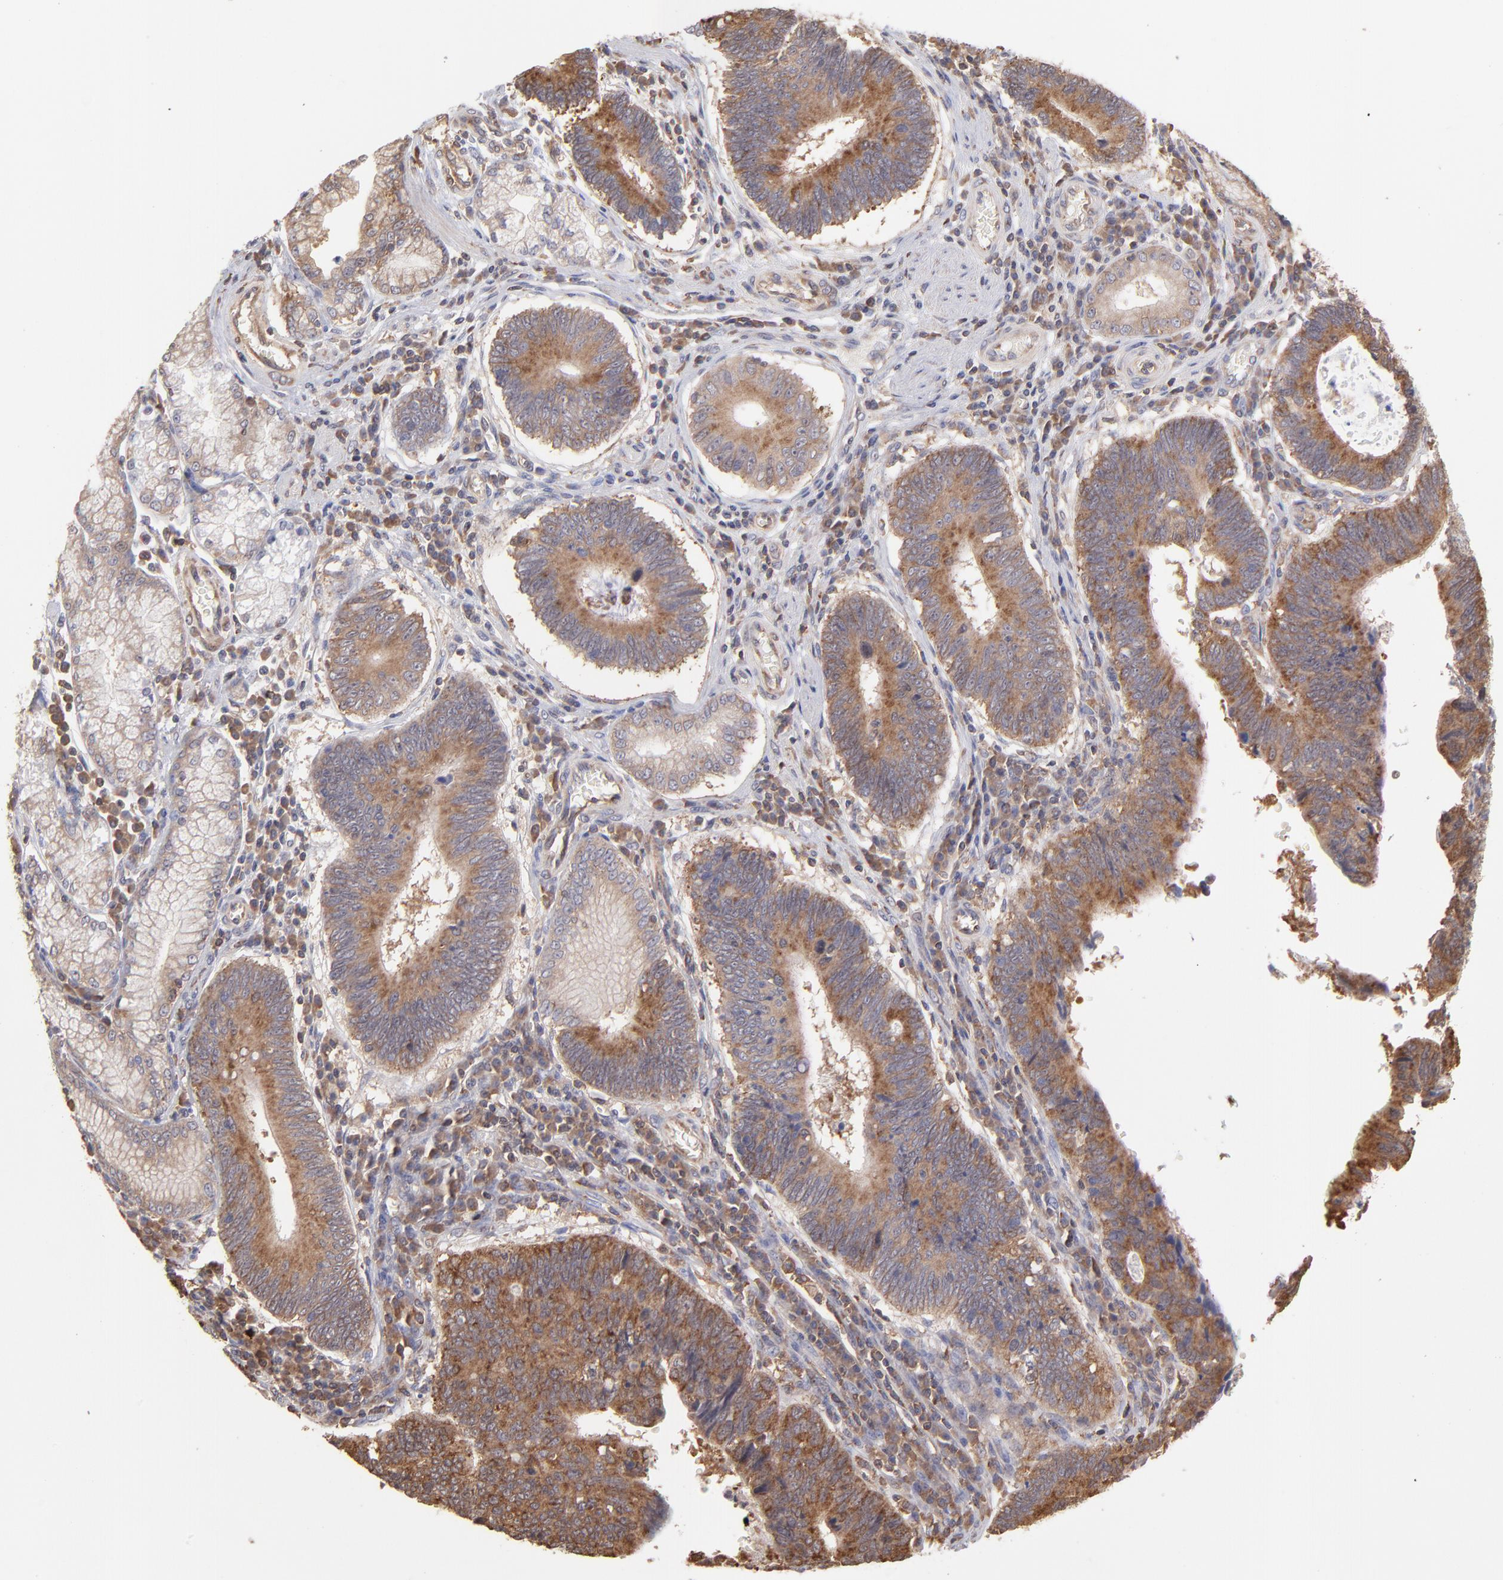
{"staining": {"intensity": "moderate", "quantity": ">75%", "location": "cytoplasmic/membranous"}, "tissue": "stomach cancer", "cell_type": "Tumor cells", "image_type": "cancer", "snomed": [{"axis": "morphology", "description": "Adenocarcinoma, NOS"}, {"axis": "topography", "description": "Stomach"}], "caption": "DAB immunohistochemical staining of stomach cancer (adenocarcinoma) reveals moderate cytoplasmic/membranous protein positivity in about >75% of tumor cells.", "gene": "MAPRE1", "patient": {"sex": "male", "age": 59}}